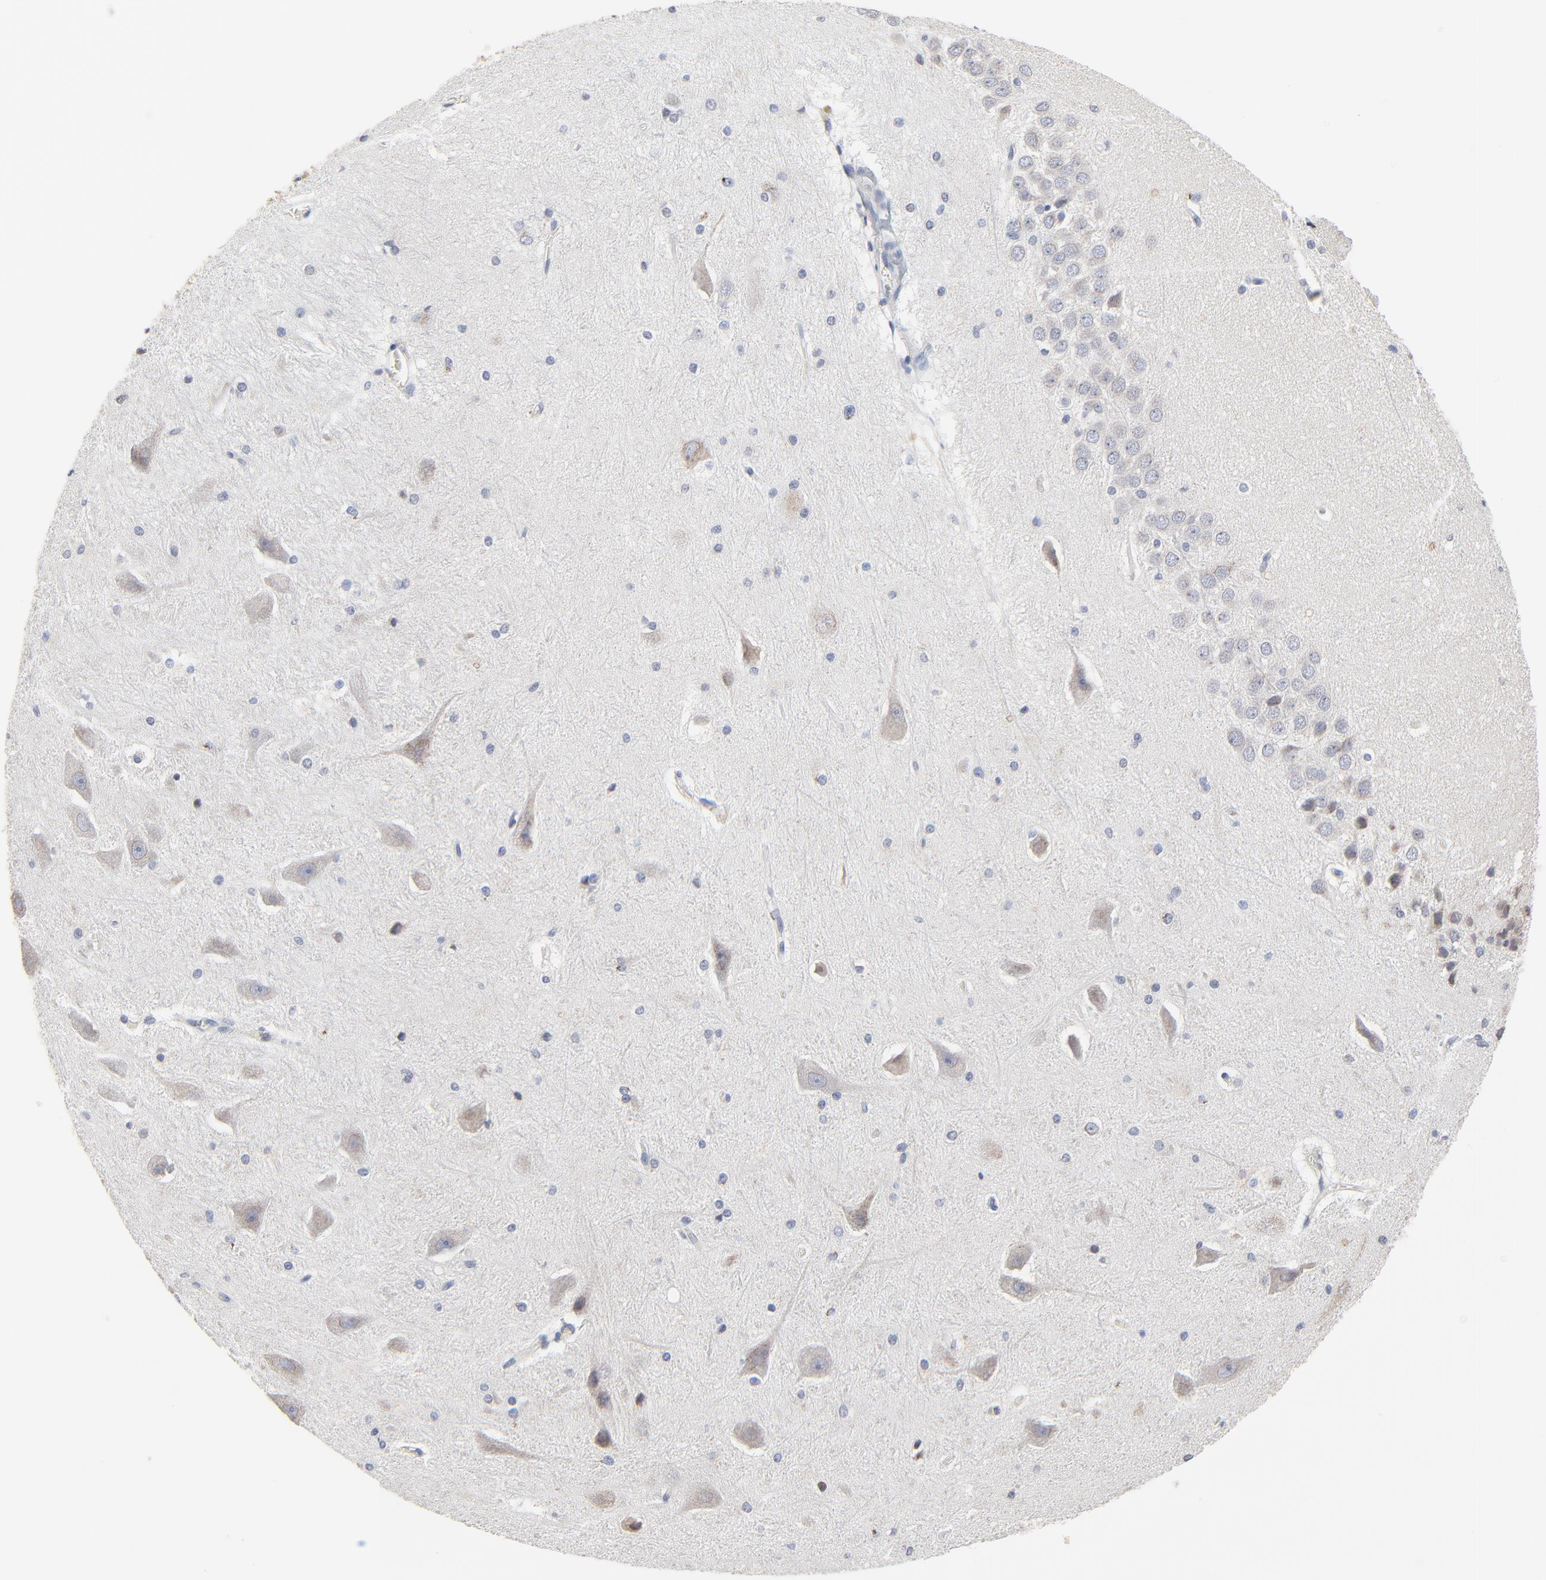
{"staining": {"intensity": "negative", "quantity": "none", "location": "none"}, "tissue": "hippocampus", "cell_type": "Glial cells", "image_type": "normal", "snomed": [{"axis": "morphology", "description": "Normal tissue, NOS"}, {"axis": "topography", "description": "Hippocampus"}], "caption": "High power microscopy photomicrograph of an immunohistochemistry micrograph of benign hippocampus, revealing no significant expression in glial cells.", "gene": "LNX1", "patient": {"sex": "female", "age": 19}}